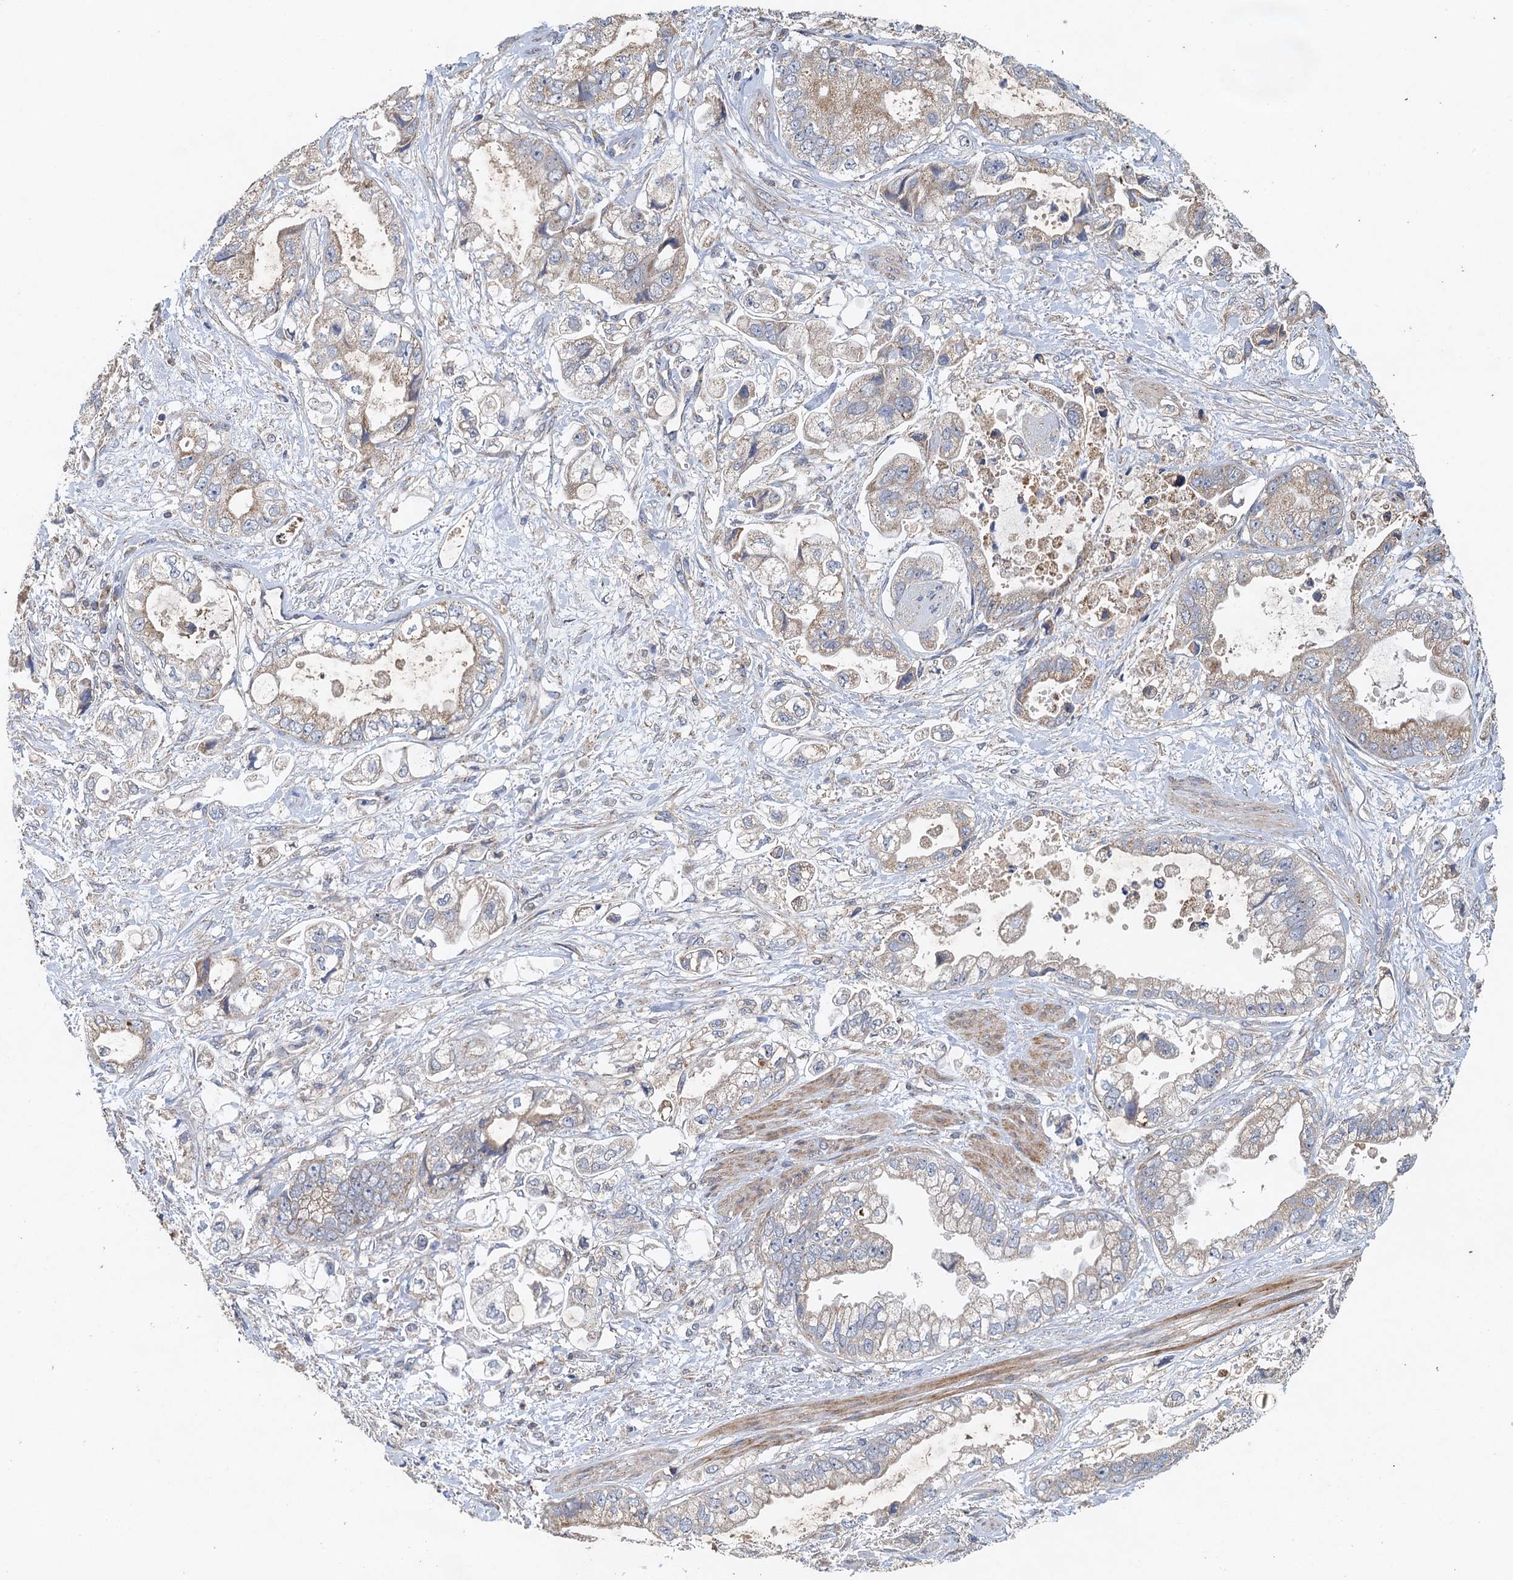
{"staining": {"intensity": "weak", "quantity": "25%-75%", "location": "cytoplasmic/membranous"}, "tissue": "stomach cancer", "cell_type": "Tumor cells", "image_type": "cancer", "snomed": [{"axis": "morphology", "description": "Adenocarcinoma, NOS"}, {"axis": "topography", "description": "Stomach"}], "caption": "Stomach cancer stained for a protein reveals weak cytoplasmic/membranous positivity in tumor cells. Immunohistochemistry stains the protein of interest in brown and the nuclei are stained blue.", "gene": "BCS1L", "patient": {"sex": "male", "age": 62}}